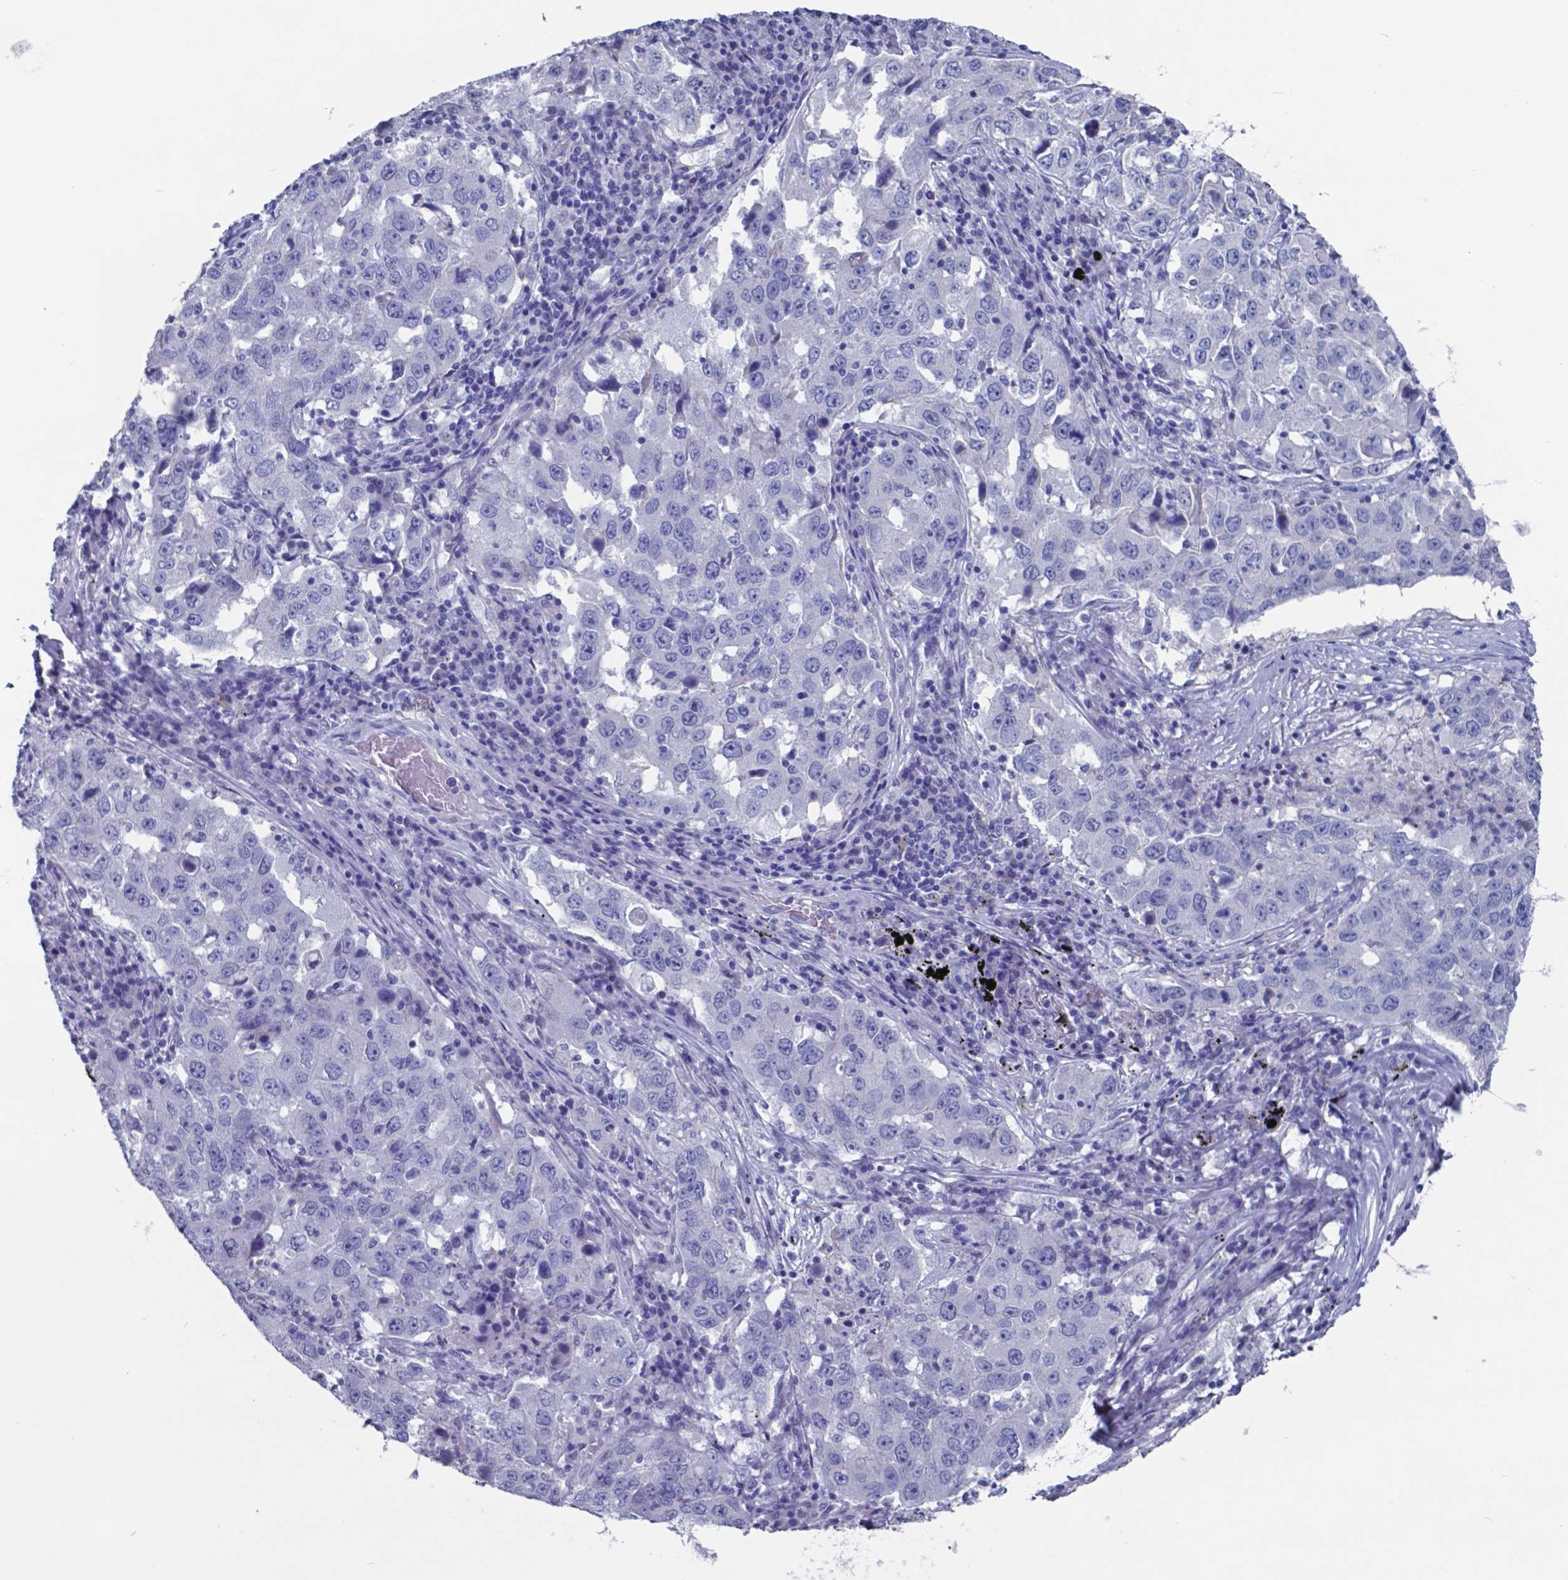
{"staining": {"intensity": "negative", "quantity": "none", "location": "none"}, "tissue": "lung cancer", "cell_type": "Tumor cells", "image_type": "cancer", "snomed": [{"axis": "morphology", "description": "Adenocarcinoma, NOS"}, {"axis": "topography", "description": "Lung"}], "caption": "The immunohistochemistry micrograph has no significant staining in tumor cells of lung cancer (adenocarcinoma) tissue. Brightfield microscopy of IHC stained with DAB (3,3'-diaminobenzidine) (brown) and hematoxylin (blue), captured at high magnification.", "gene": "TTR", "patient": {"sex": "male", "age": 73}}